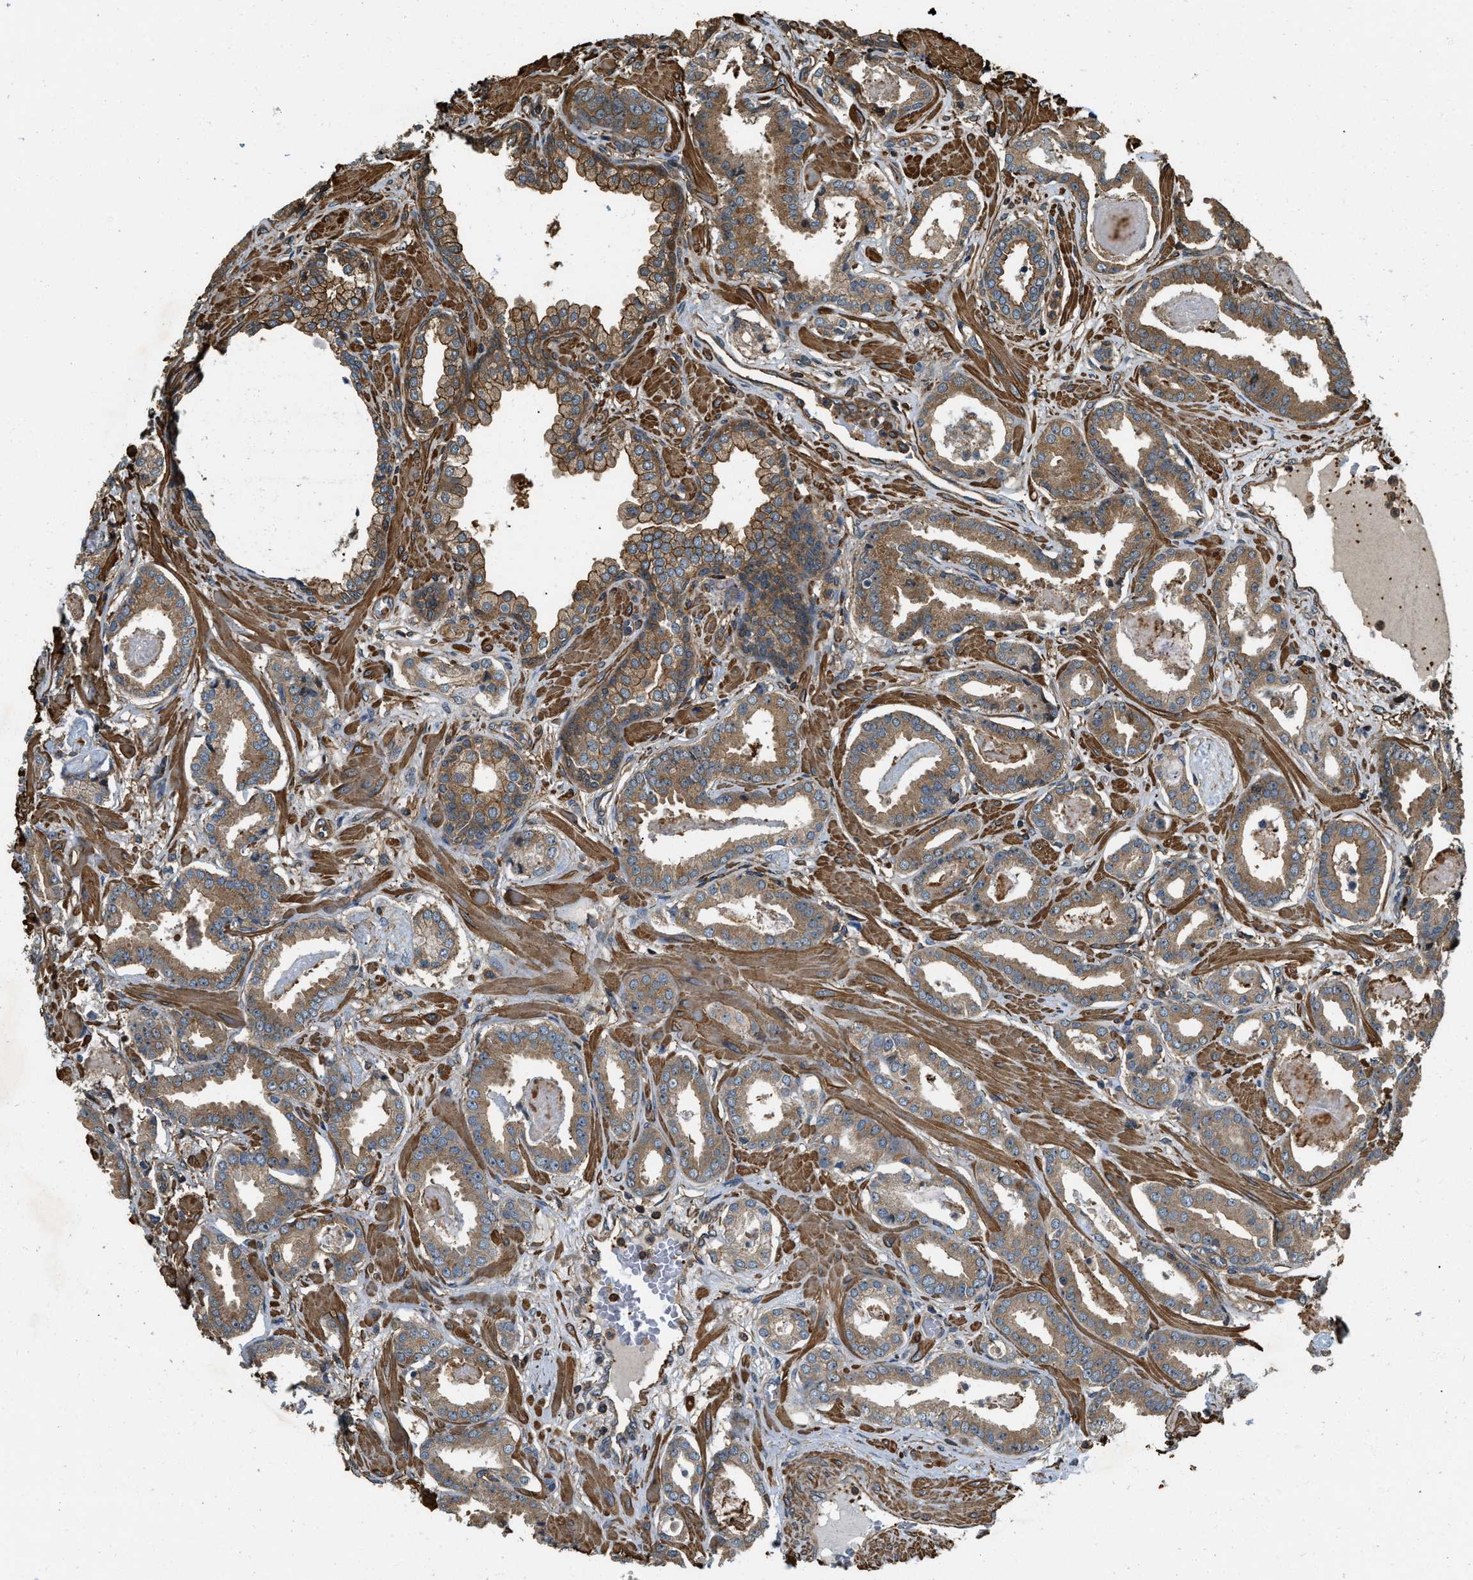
{"staining": {"intensity": "moderate", "quantity": ">75%", "location": "cytoplasmic/membranous"}, "tissue": "prostate cancer", "cell_type": "Tumor cells", "image_type": "cancer", "snomed": [{"axis": "morphology", "description": "Adenocarcinoma, Low grade"}, {"axis": "topography", "description": "Prostate"}], "caption": "Immunohistochemistry (IHC) of prostate cancer reveals medium levels of moderate cytoplasmic/membranous expression in about >75% of tumor cells.", "gene": "YARS1", "patient": {"sex": "male", "age": 53}}